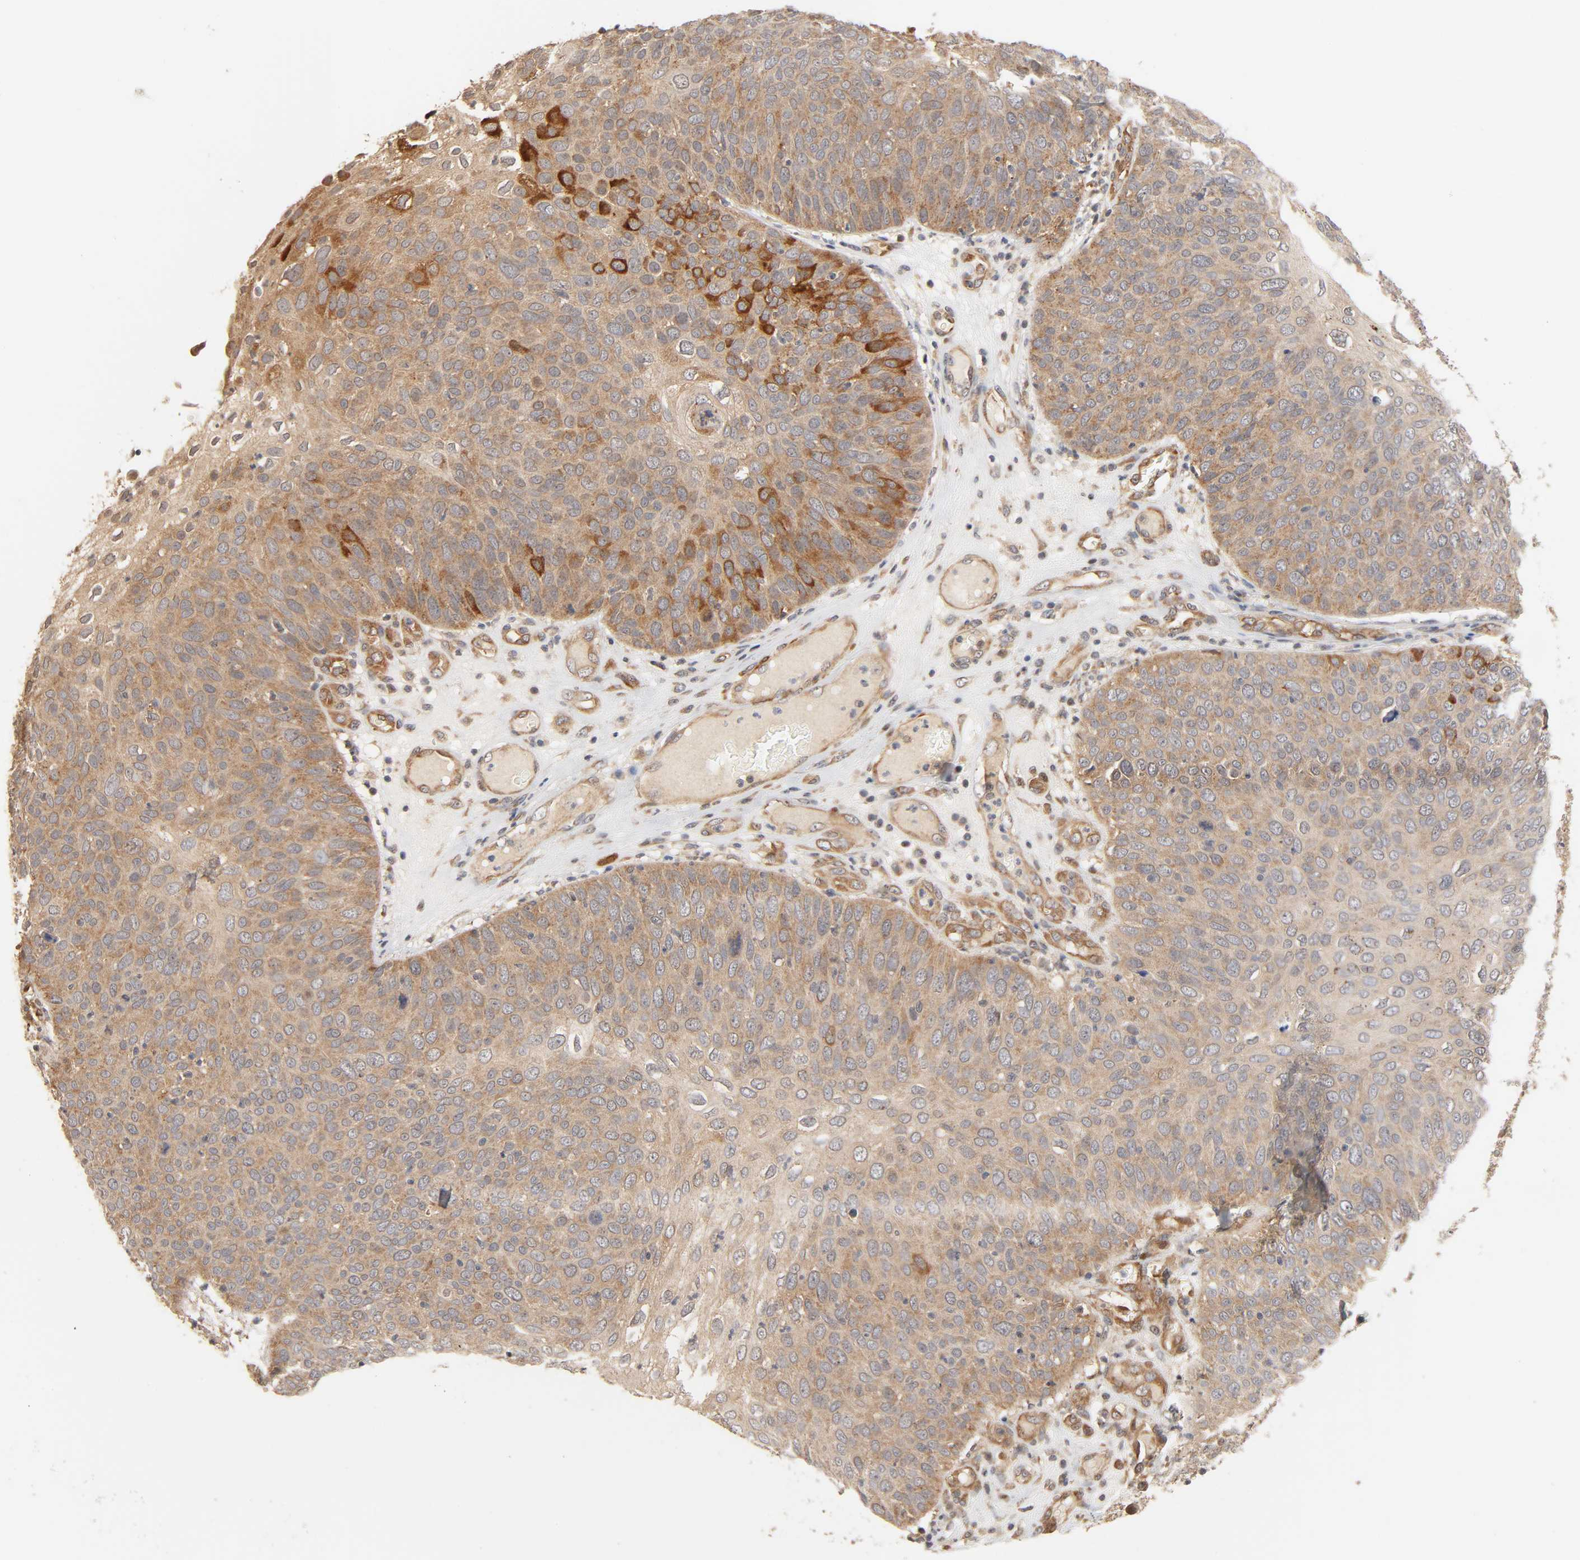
{"staining": {"intensity": "moderate", "quantity": ">75%", "location": "cytoplasmic/membranous"}, "tissue": "skin cancer", "cell_type": "Tumor cells", "image_type": "cancer", "snomed": [{"axis": "morphology", "description": "Squamous cell carcinoma, NOS"}, {"axis": "topography", "description": "Skin"}], "caption": "Immunohistochemical staining of human skin cancer (squamous cell carcinoma) reveals medium levels of moderate cytoplasmic/membranous expression in about >75% of tumor cells.", "gene": "NEMF", "patient": {"sex": "male", "age": 87}}